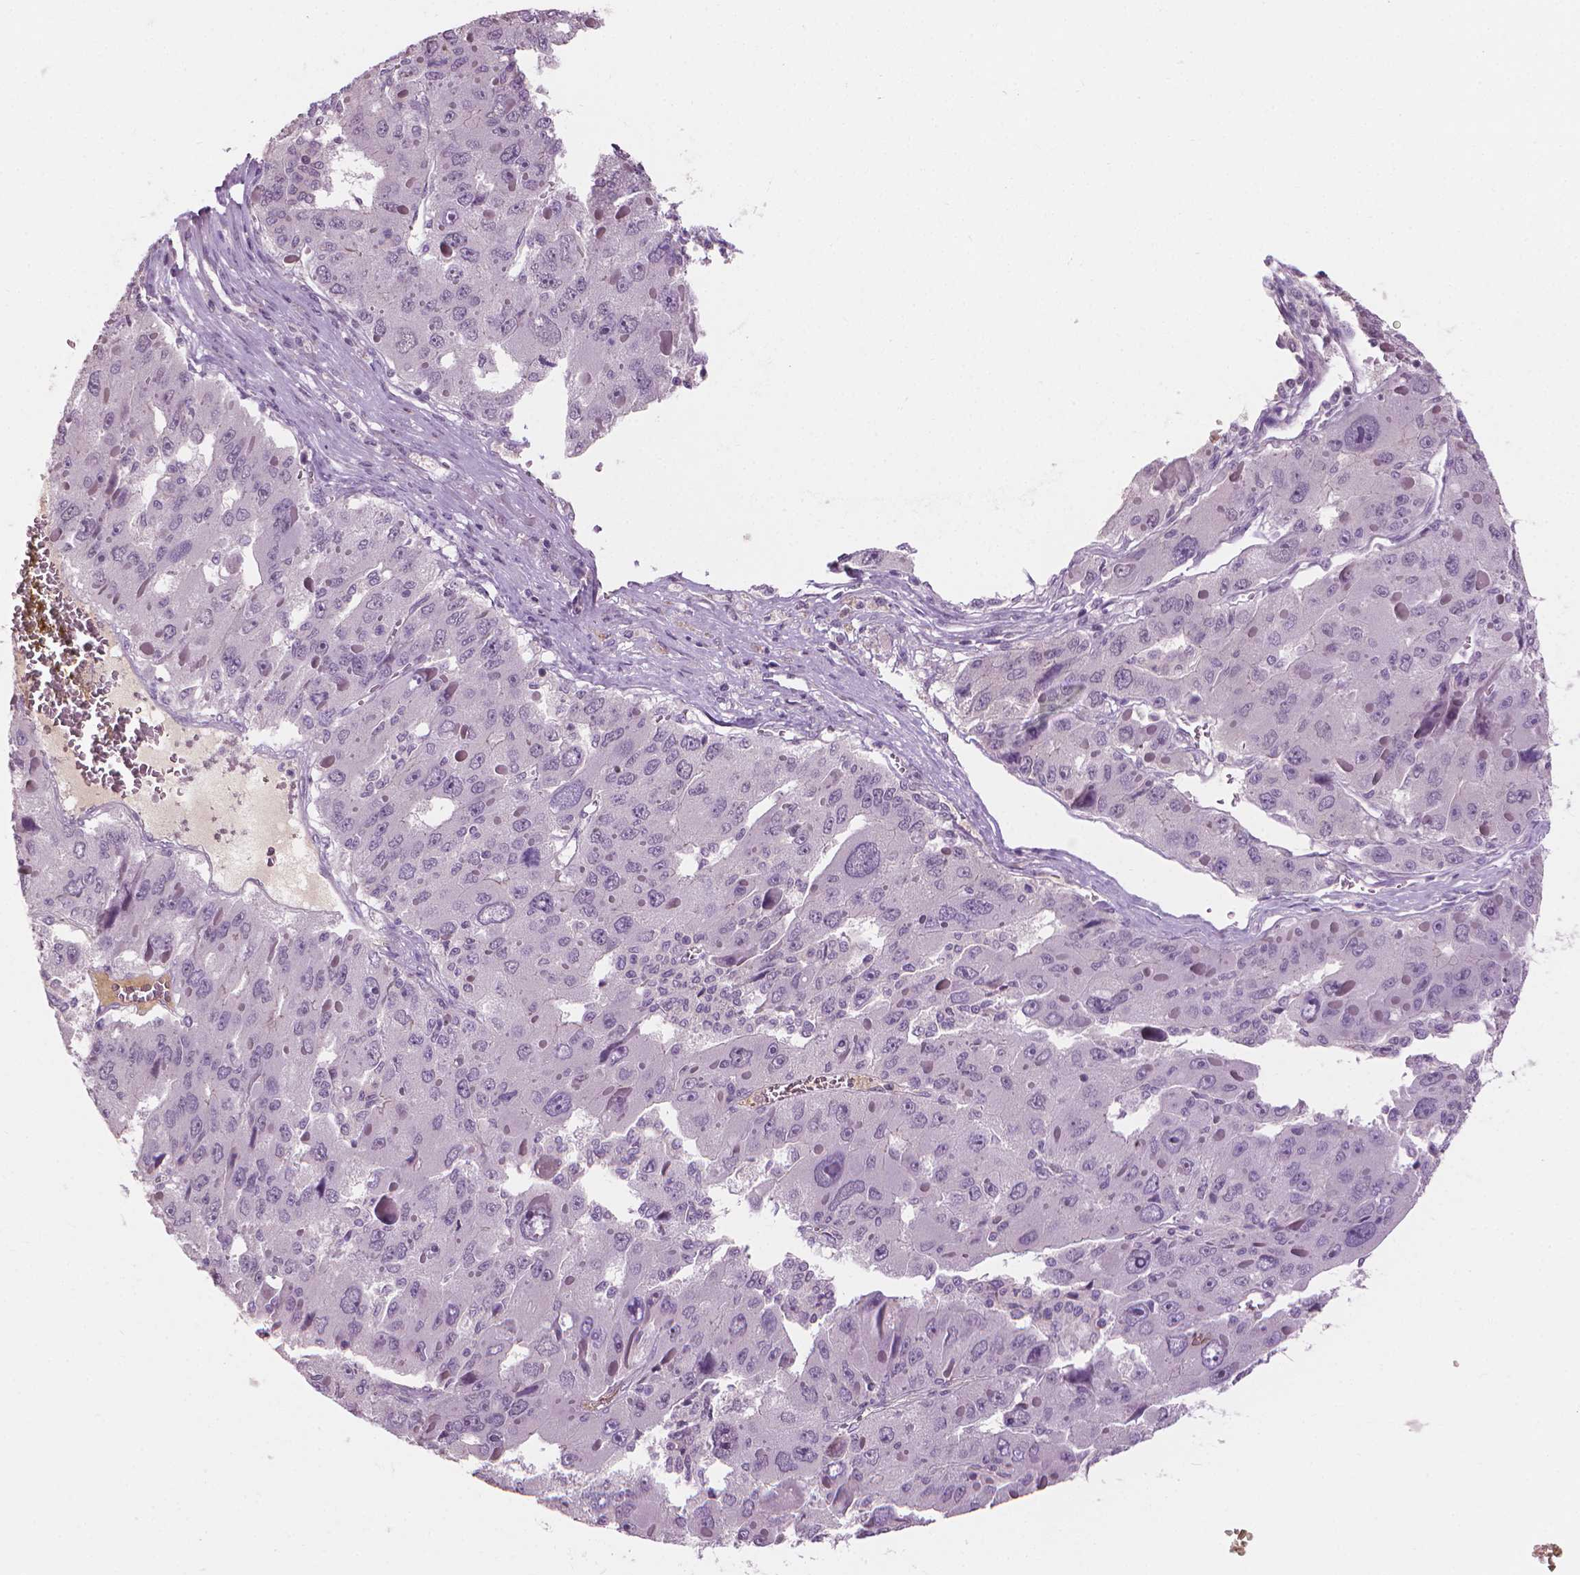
{"staining": {"intensity": "negative", "quantity": "none", "location": "none"}, "tissue": "liver cancer", "cell_type": "Tumor cells", "image_type": "cancer", "snomed": [{"axis": "morphology", "description": "Carcinoma, Hepatocellular, NOS"}, {"axis": "topography", "description": "Liver"}], "caption": "Immunohistochemical staining of liver cancer demonstrates no significant expression in tumor cells. (Immunohistochemistry, brightfield microscopy, high magnification).", "gene": "SAXO2", "patient": {"sex": "female", "age": 41}}